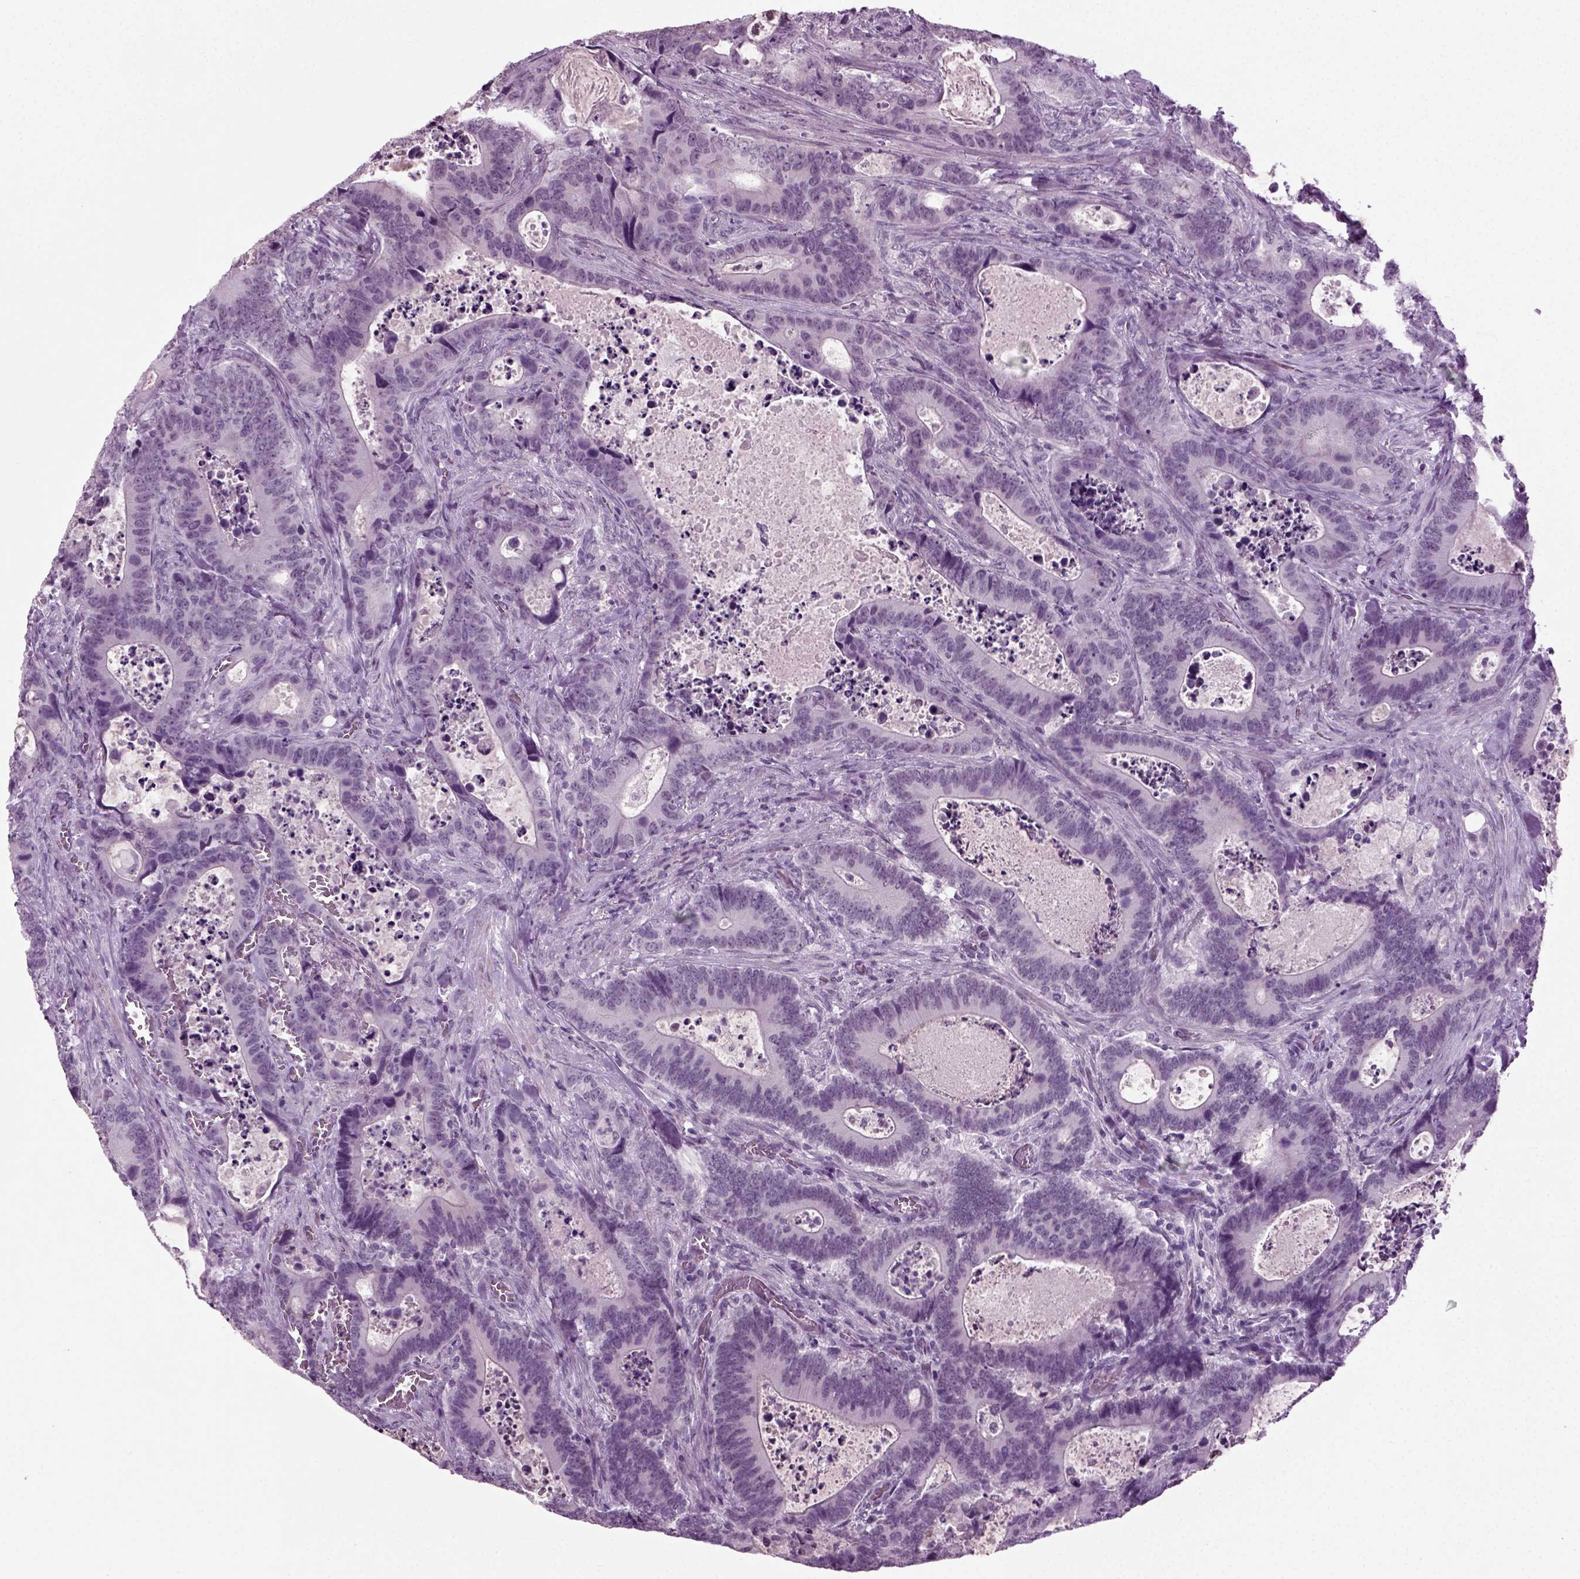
{"staining": {"intensity": "negative", "quantity": "none", "location": "none"}, "tissue": "colorectal cancer", "cell_type": "Tumor cells", "image_type": "cancer", "snomed": [{"axis": "morphology", "description": "Adenocarcinoma, NOS"}, {"axis": "topography", "description": "Colon"}], "caption": "Tumor cells show no significant protein positivity in adenocarcinoma (colorectal). (DAB (3,3'-diaminobenzidine) immunohistochemistry (IHC) visualized using brightfield microscopy, high magnification).", "gene": "ZC2HC1C", "patient": {"sex": "female", "age": 82}}